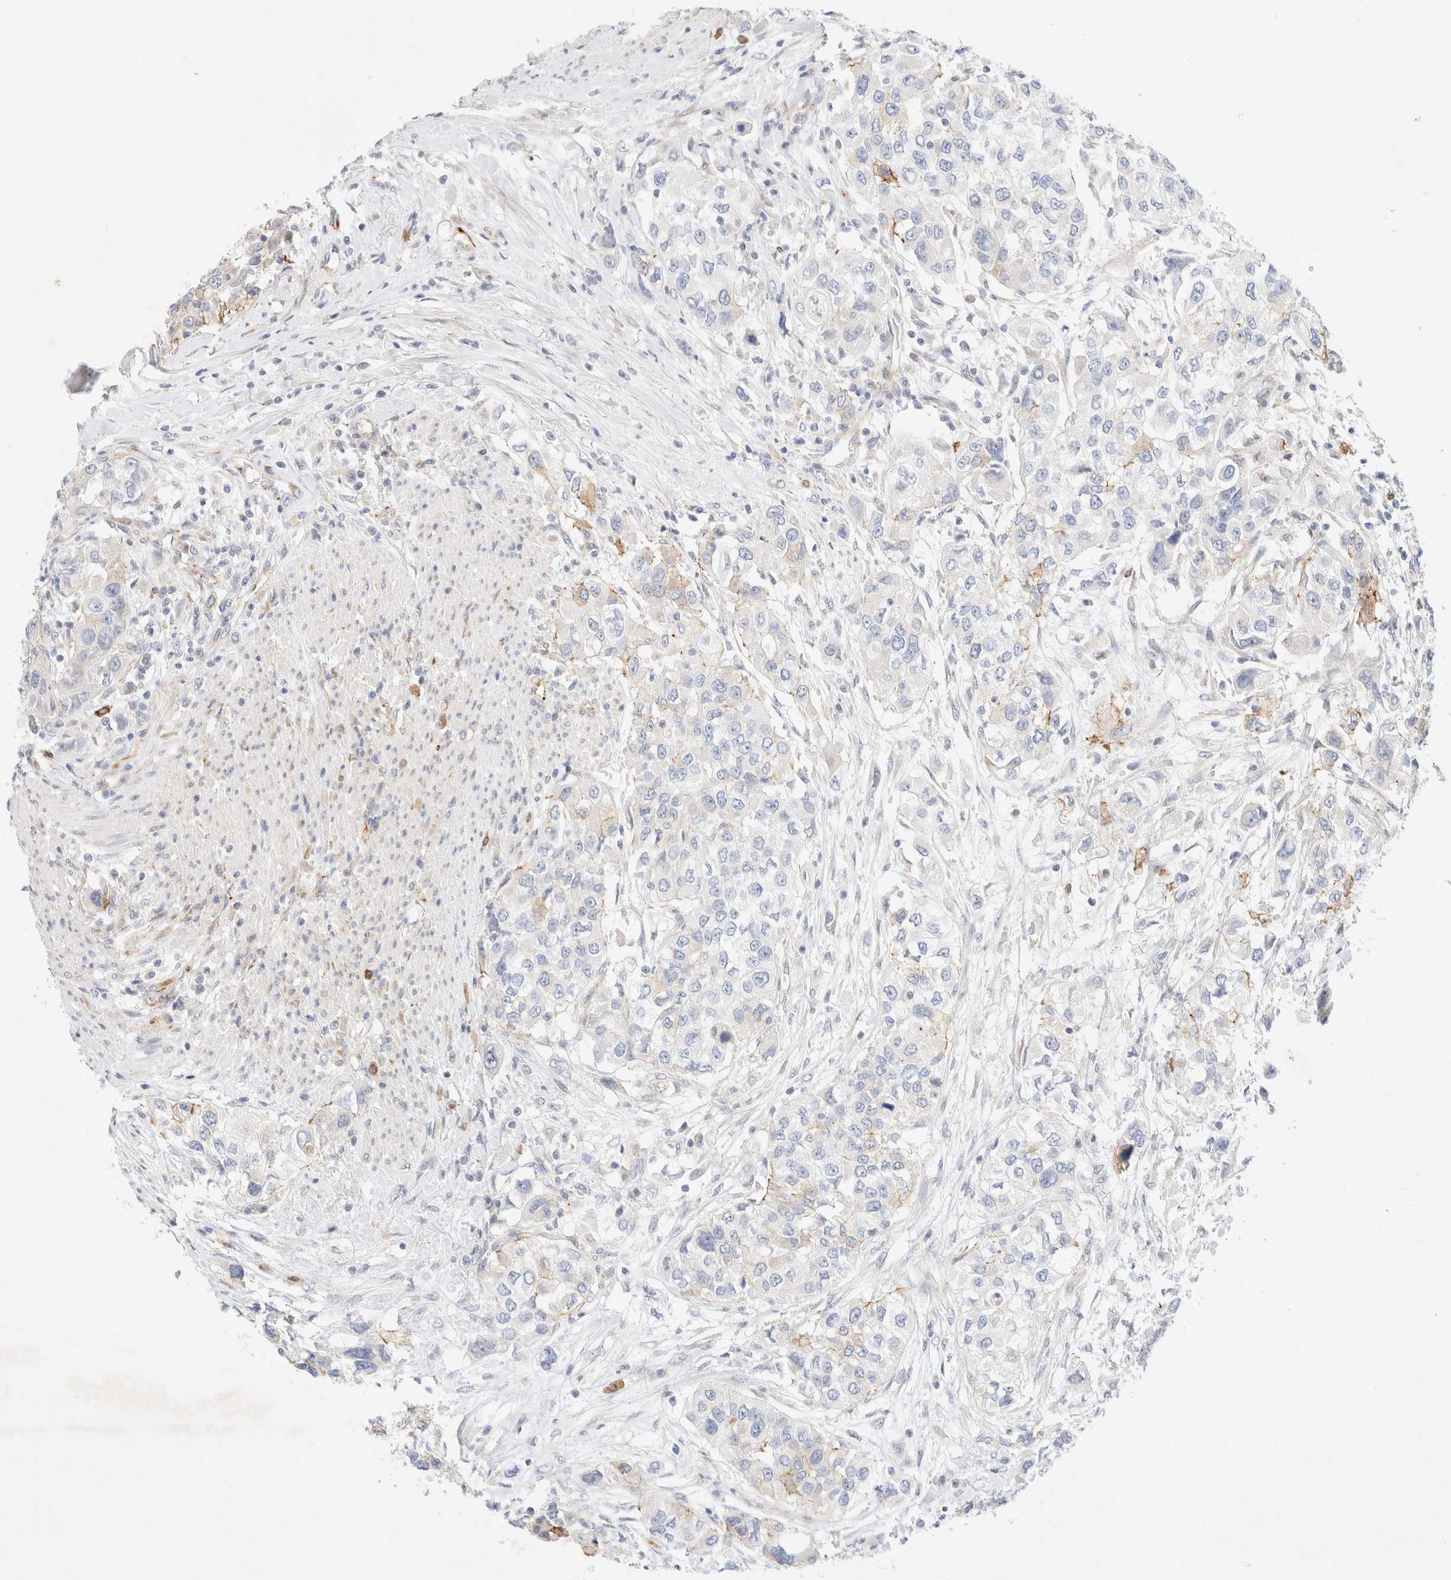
{"staining": {"intensity": "moderate", "quantity": "<25%", "location": "cytoplasmic/membranous"}, "tissue": "urothelial cancer", "cell_type": "Tumor cells", "image_type": "cancer", "snomed": [{"axis": "morphology", "description": "Urothelial carcinoma, High grade"}, {"axis": "topography", "description": "Urinary bladder"}], "caption": "Immunohistochemical staining of urothelial carcinoma (high-grade) reveals low levels of moderate cytoplasmic/membranous staining in about <25% of tumor cells.", "gene": "SLC25A48", "patient": {"sex": "female", "age": 80}}